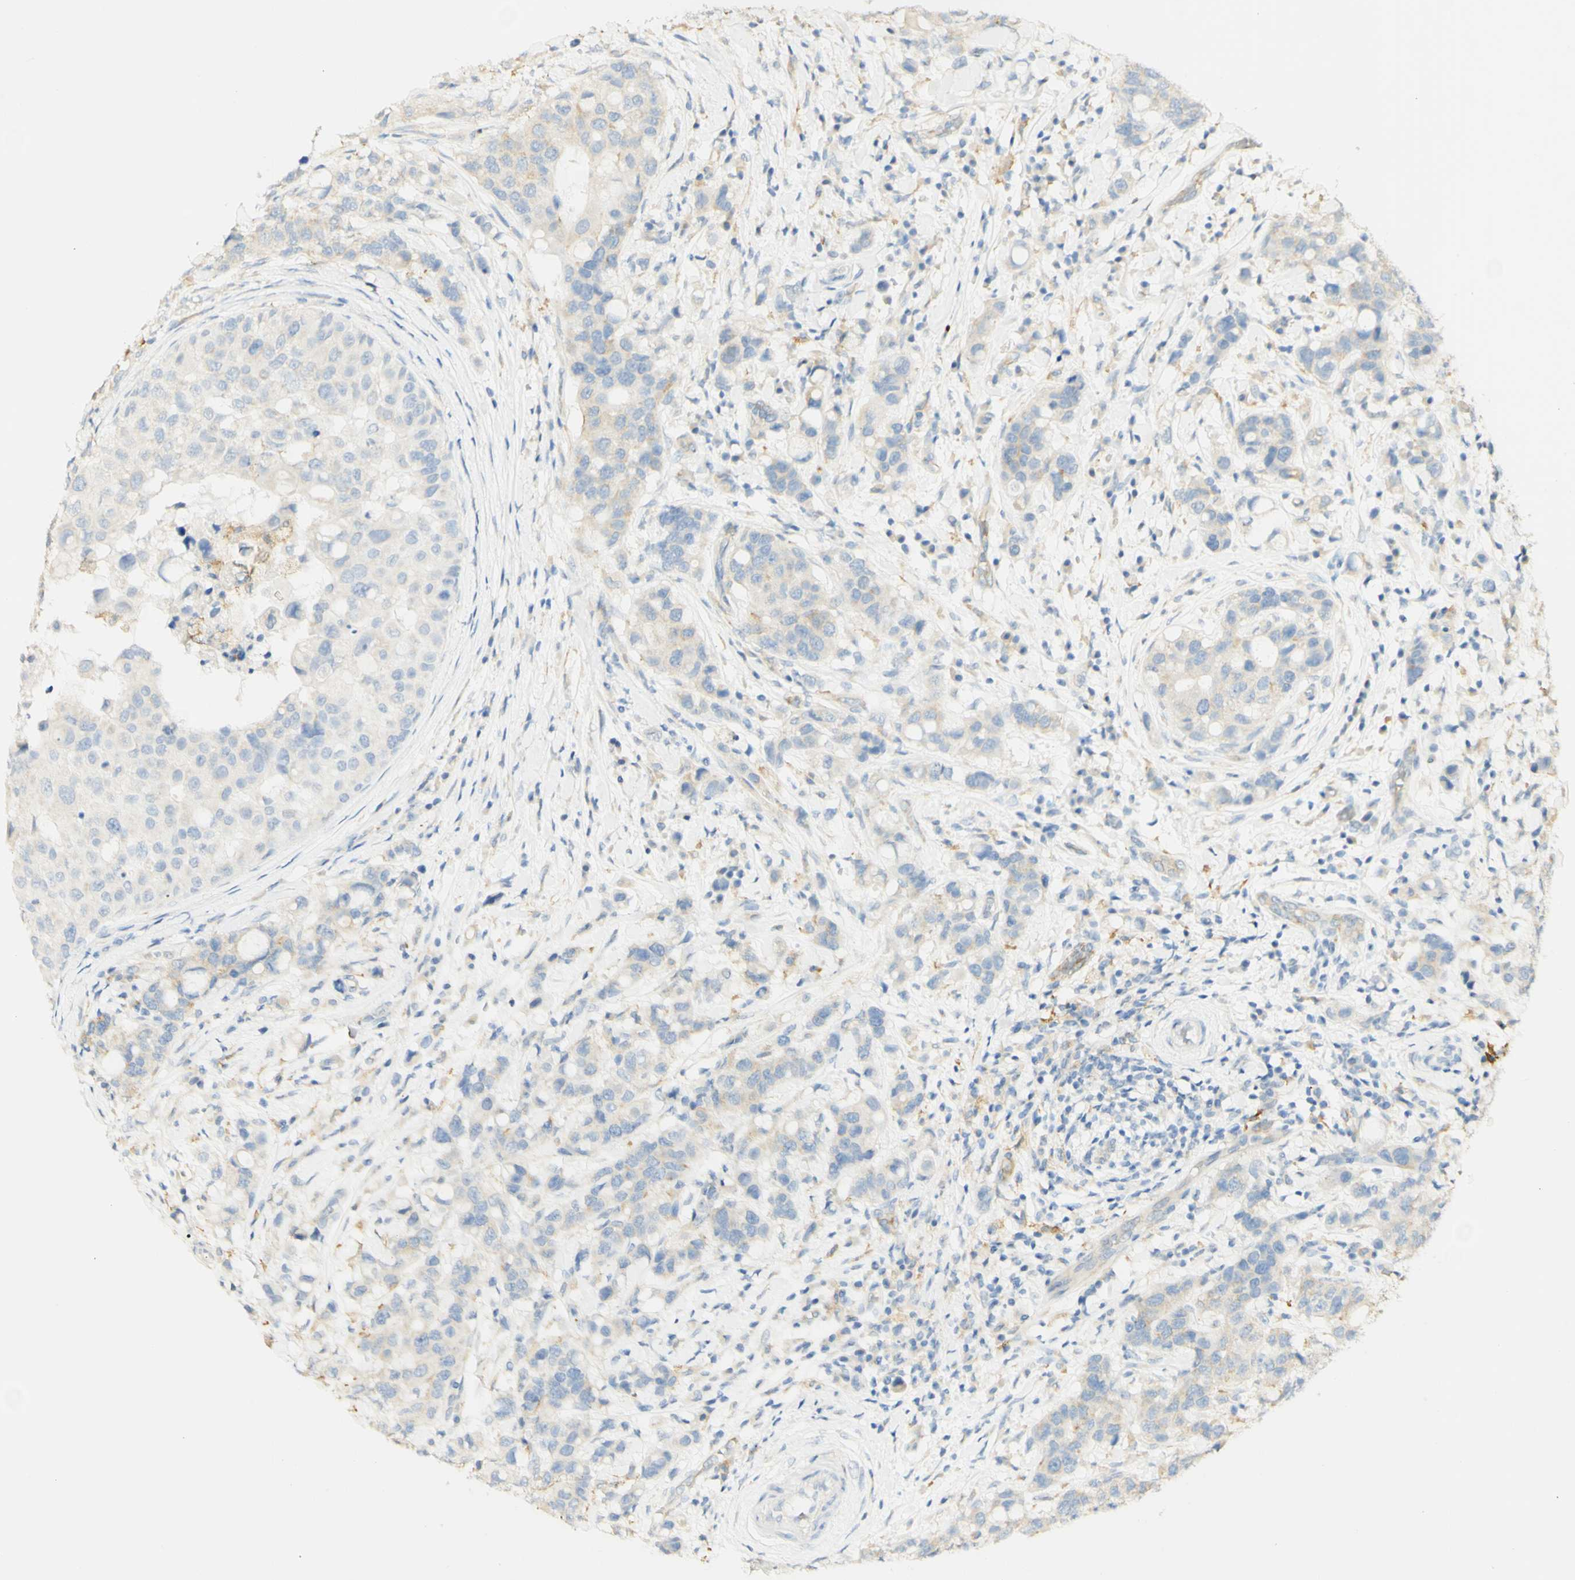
{"staining": {"intensity": "weak", "quantity": "<25%", "location": "cytoplasmic/membranous"}, "tissue": "breast cancer", "cell_type": "Tumor cells", "image_type": "cancer", "snomed": [{"axis": "morphology", "description": "Duct carcinoma"}, {"axis": "topography", "description": "Breast"}], "caption": "Immunohistochemistry (IHC) of human breast invasive ductal carcinoma reveals no expression in tumor cells.", "gene": "FCGRT", "patient": {"sex": "female", "age": 27}}